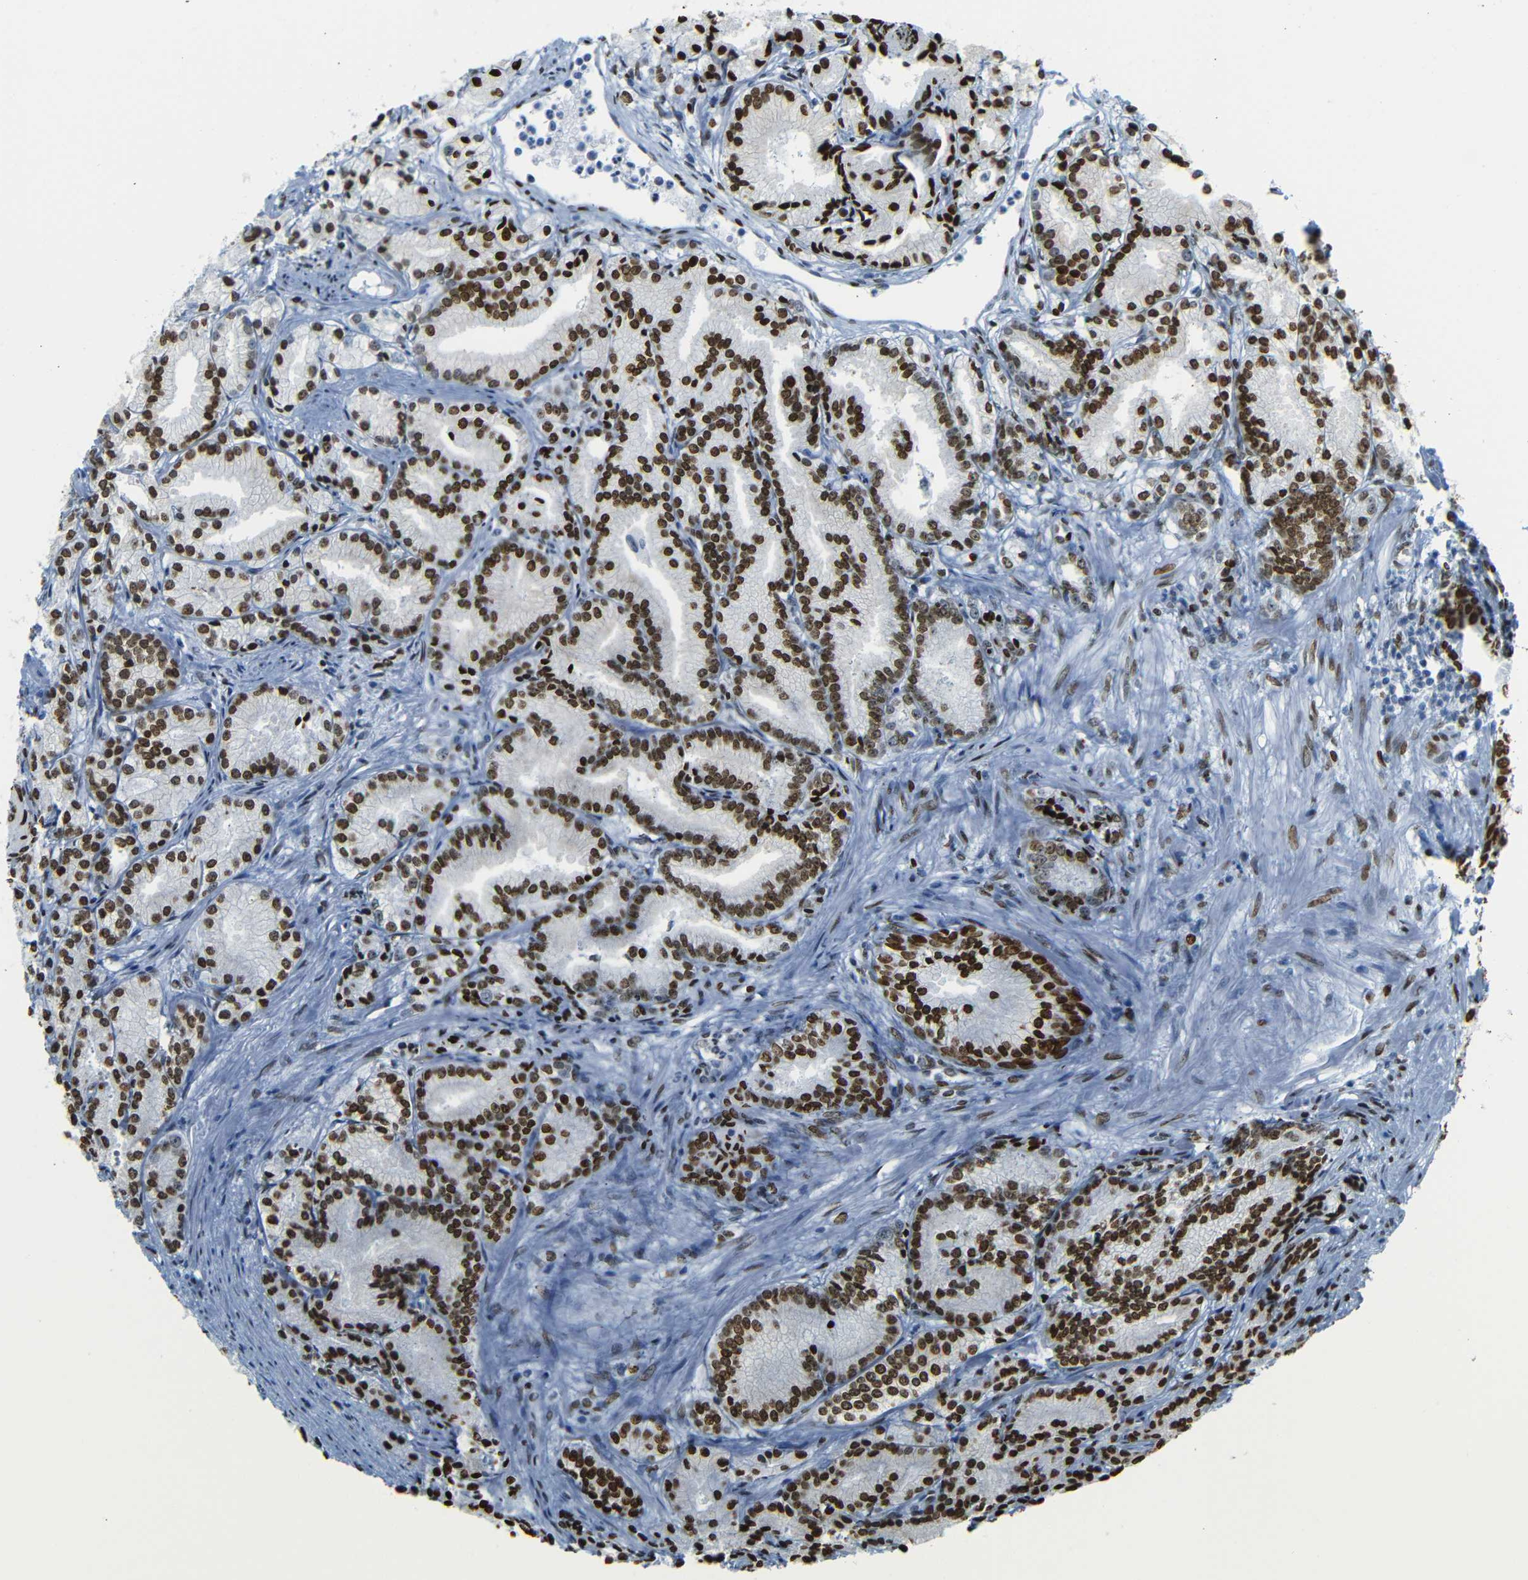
{"staining": {"intensity": "strong", "quantity": ">75%", "location": "nuclear"}, "tissue": "prostate cancer", "cell_type": "Tumor cells", "image_type": "cancer", "snomed": [{"axis": "morphology", "description": "Adenocarcinoma, Low grade"}, {"axis": "topography", "description": "Prostate"}], "caption": "Immunohistochemistry (IHC) histopathology image of prostate cancer stained for a protein (brown), which shows high levels of strong nuclear positivity in approximately >75% of tumor cells.", "gene": "NPIPB15", "patient": {"sex": "male", "age": 72}}